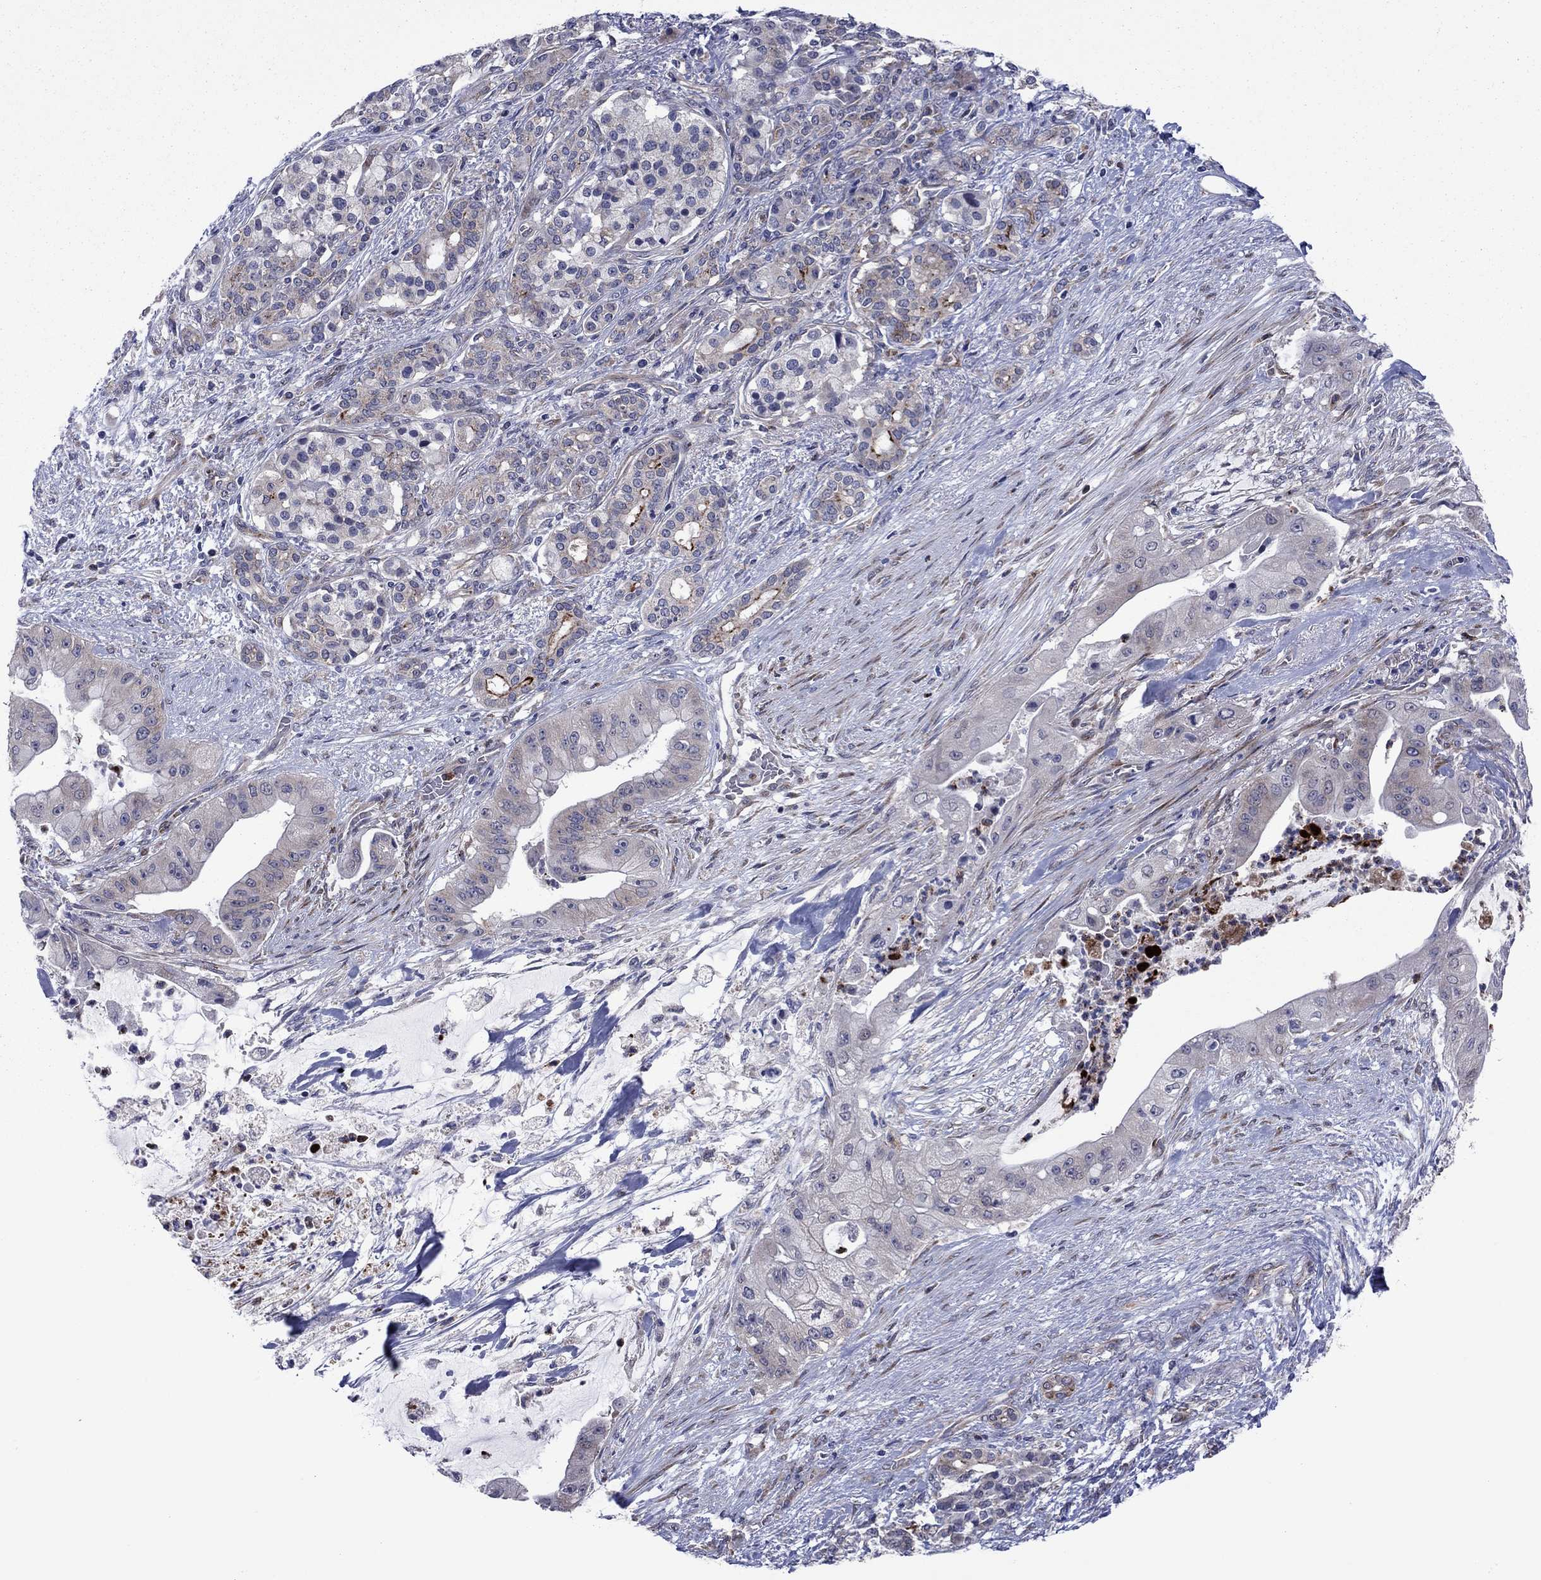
{"staining": {"intensity": "strong", "quantity": "<25%", "location": "cytoplasmic/membranous"}, "tissue": "pancreatic cancer", "cell_type": "Tumor cells", "image_type": "cancer", "snomed": [{"axis": "morphology", "description": "Normal tissue, NOS"}, {"axis": "morphology", "description": "Inflammation, NOS"}, {"axis": "morphology", "description": "Adenocarcinoma, NOS"}, {"axis": "topography", "description": "Pancreas"}], "caption": "IHC of human pancreatic cancer (adenocarcinoma) displays medium levels of strong cytoplasmic/membranous expression in approximately <25% of tumor cells. The staining was performed using DAB (3,3'-diaminobenzidine), with brown indicating positive protein expression. Nuclei are stained blue with hematoxylin.", "gene": "GPR155", "patient": {"sex": "male", "age": 57}}